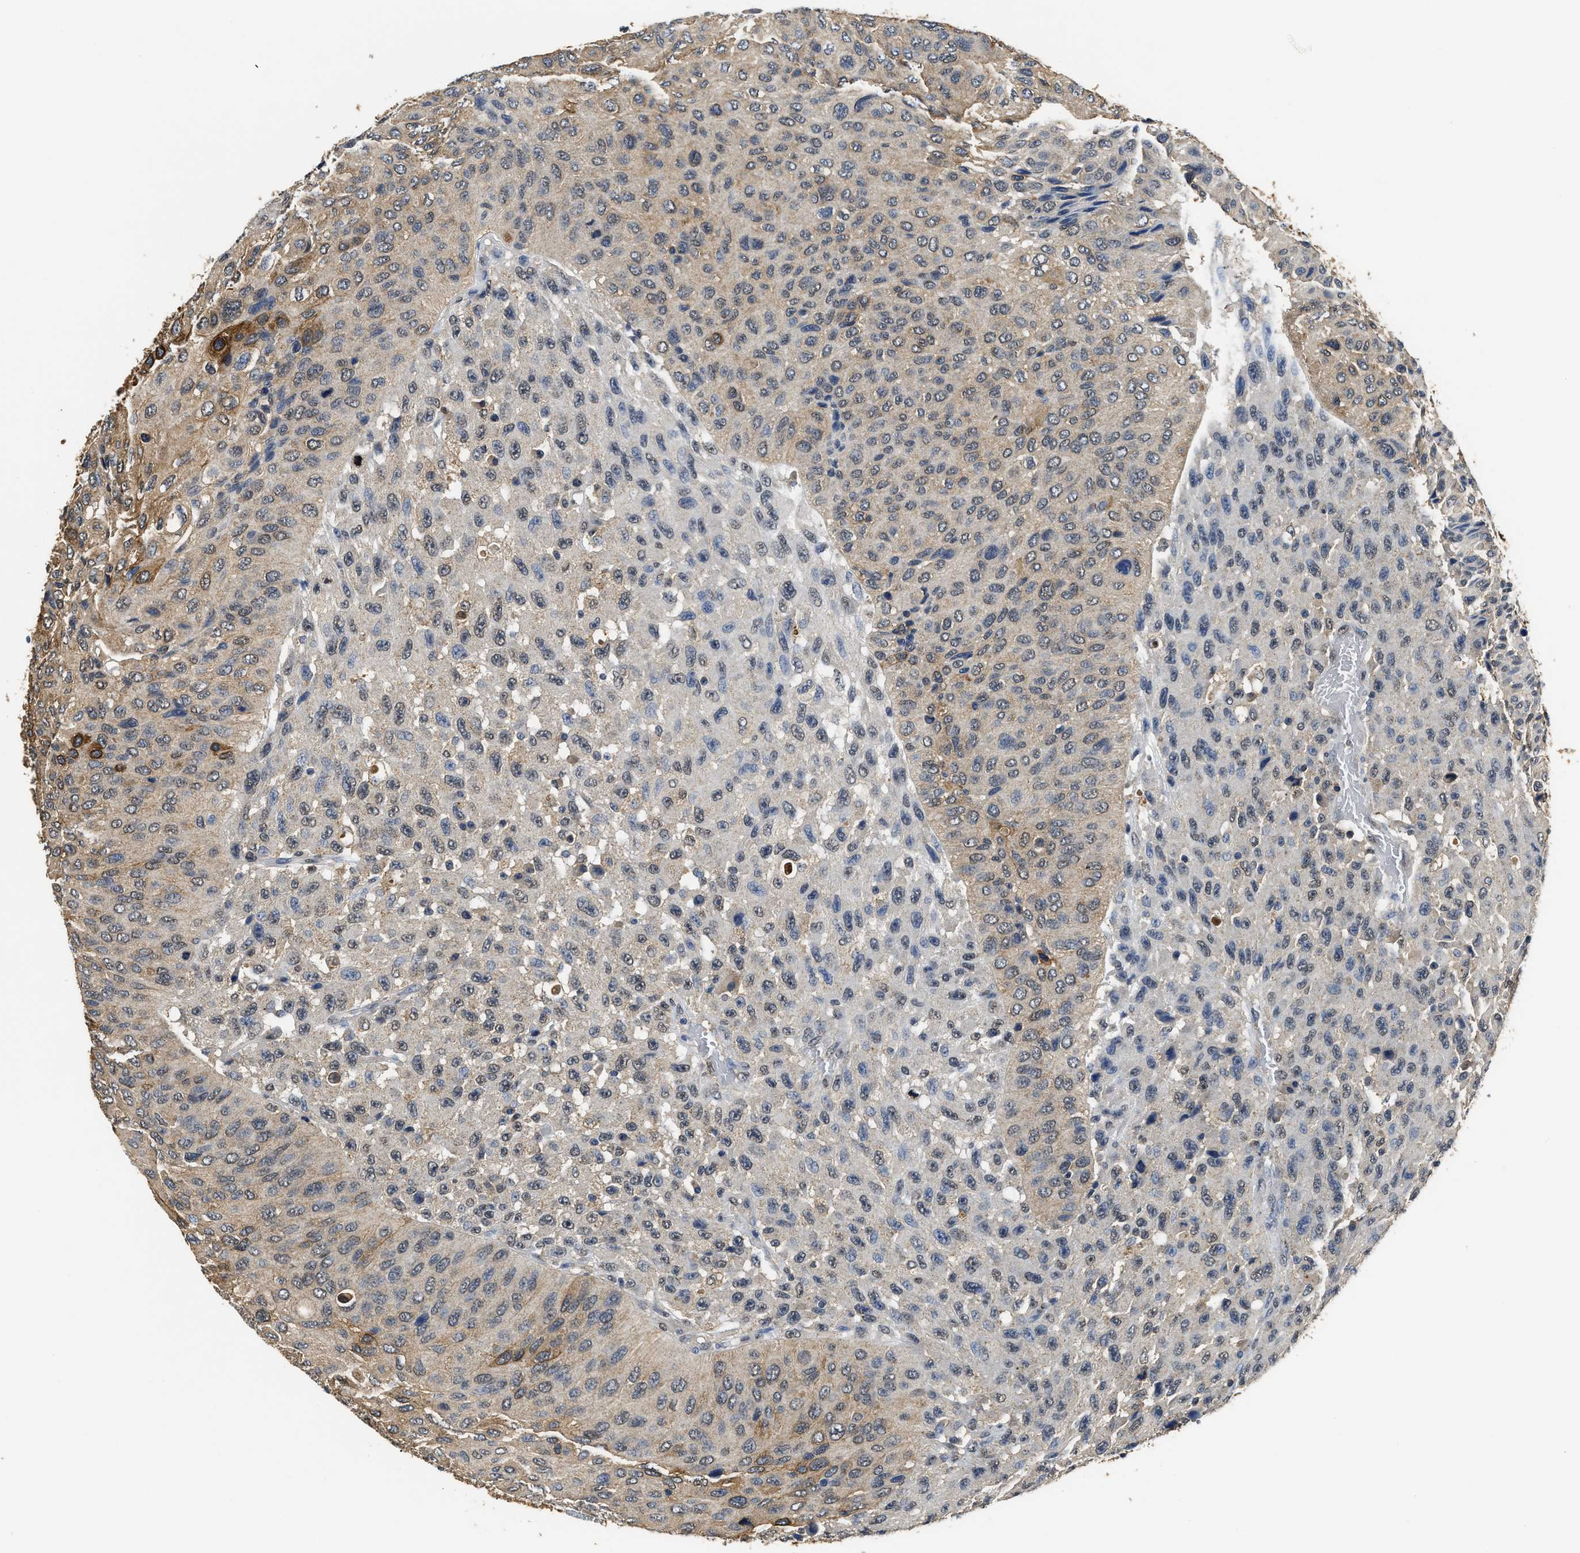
{"staining": {"intensity": "weak", "quantity": "25%-75%", "location": "cytoplasmic/membranous"}, "tissue": "urothelial cancer", "cell_type": "Tumor cells", "image_type": "cancer", "snomed": [{"axis": "morphology", "description": "Urothelial carcinoma, High grade"}, {"axis": "topography", "description": "Urinary bladder"}], "caption": "Urothelial carcinoma (high-grade) was stained to show a protein in brown. There is low levels of weak cytoplasmic/membranous positivity in approximately 25%-75% of tumor cells. (brown staining indicates protein expression, while blue staining denotes nuclei).", "gene": "CTNNA1", "patient": {"sex": "male", "age": 66}}